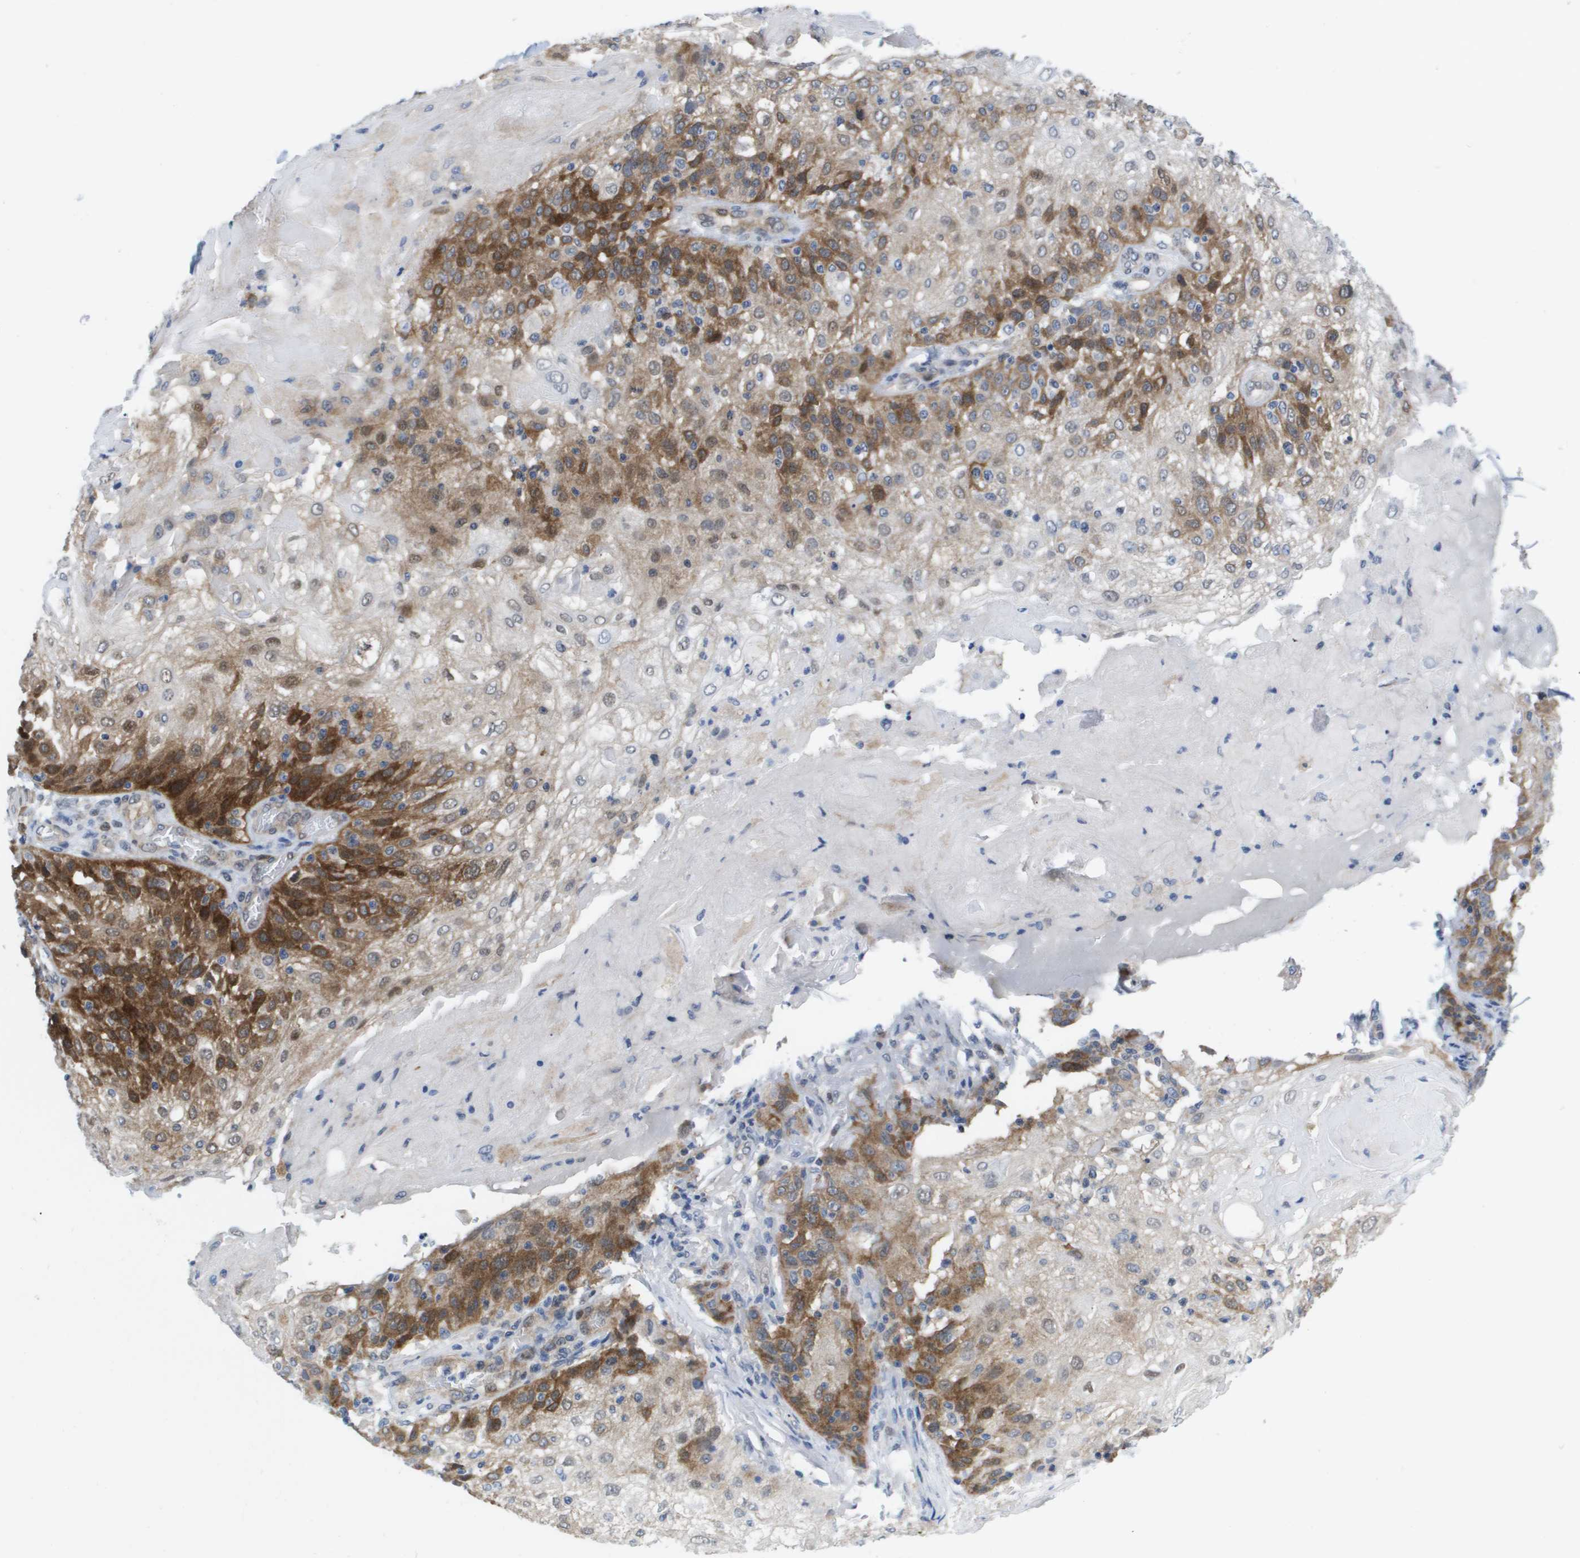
{"staining": {"intensity": "strong", "quantity": "25%-75%", "location": "cytoplasmic/membranous"}, "tissue": "skin cancer", "cell_type": "Tumor cells", "image_type": "cancer", "snomed": [{"axis": "morphology", "description": "Normal tissue, NOS"}, {"axis": "morphology", "description": "Squamous cell carcinoma, NOS"}, {"axis": "topography", "description": "Skin"}], "caption": "This is a photomicrograph of IHC staining of skin cancer, which shows strong staining in the cytoplasmic/membranous of tumor cells.", "gene": "FKBP4", "patient": {"sex": "female", "age": 83}}